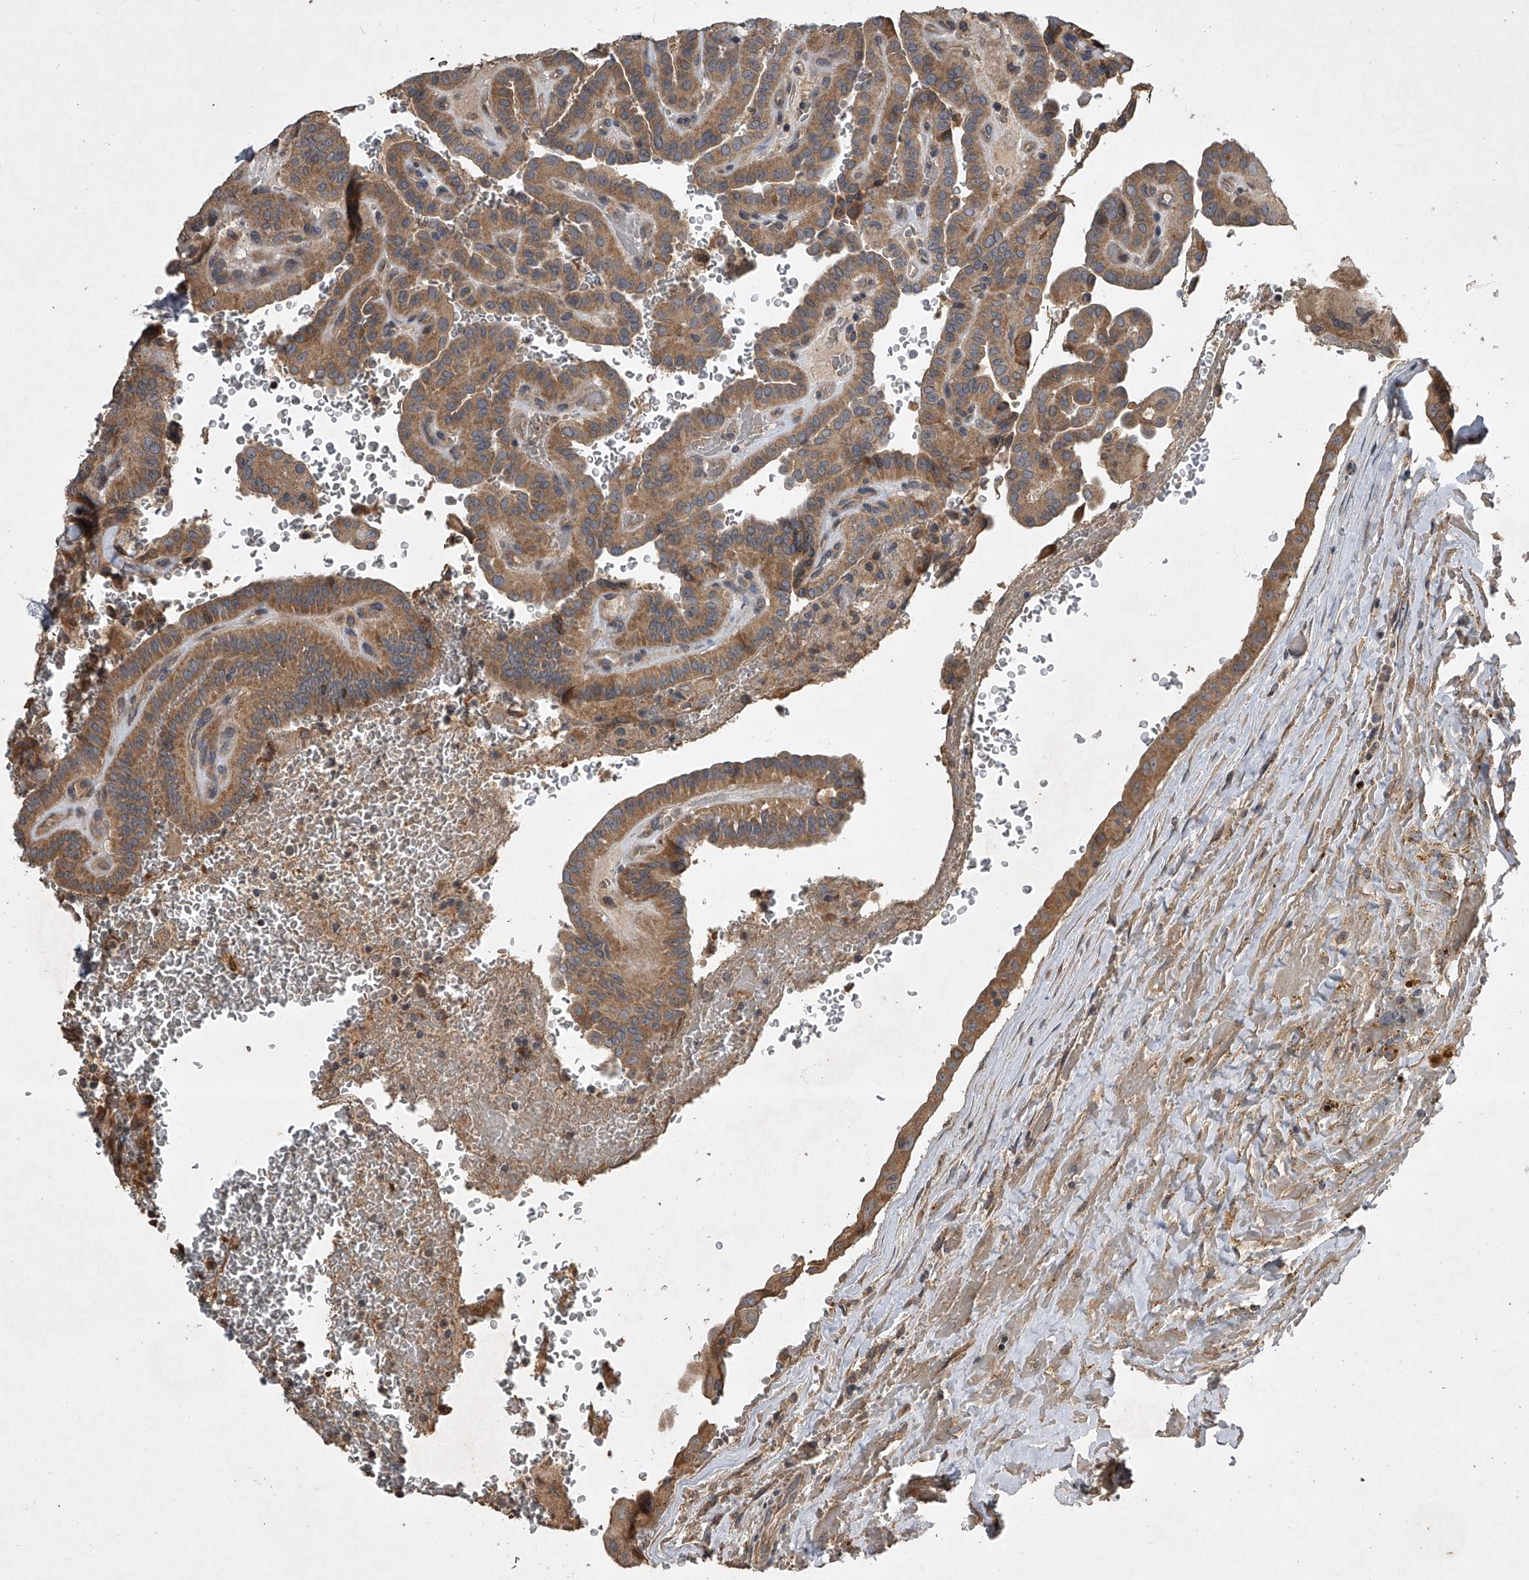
{"staining": {"intensity": "moderate", "quantity": ">75%", "location": "cytoplasmic/membranous"}, "tissue": "thyroid cancer", "cell_type": "Tumor cells", "image_type": "cancer", "snomed": [{"axis": "morphology", "description": "Papillary adenocarcinoma, NOS"}, {"axis": "topography", "description": "Thyroid gland"}], "caption": "A micrograph showing moderate cytoplasmic/membranous expression in approximately >75% of tumor cells in thyroid papillary adenocarcinoma, as visualized by brown immunohistochemical staining.", "gene": "NFS1", "patient": {"sex": "male", "age": 77}}